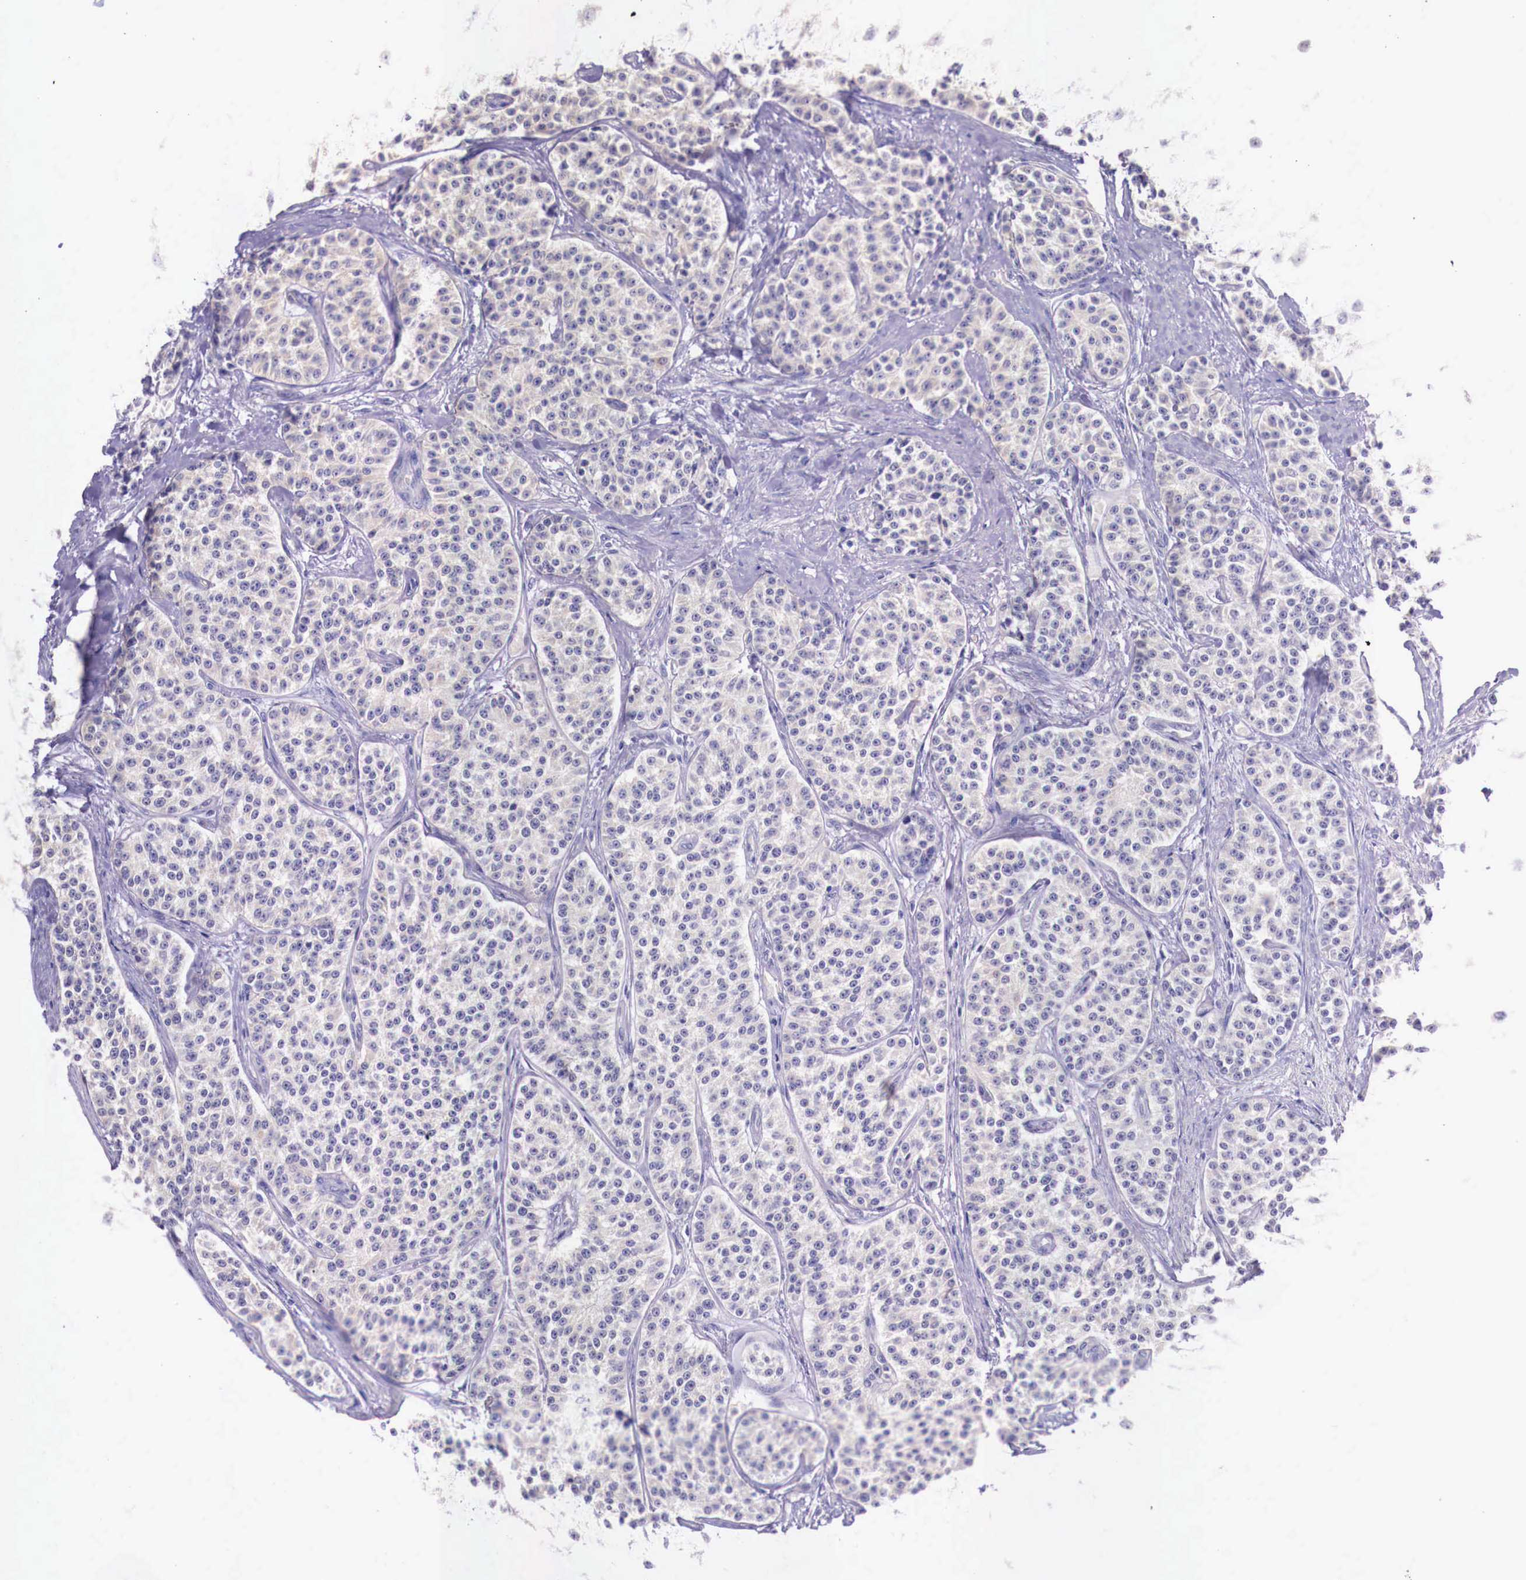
{"staining": {"intensity": "negative", "quantity": "none", "location": "none"}, "tissue": "carcinoid", "cell_type": "Tumor cells", "image_type": "cancer", "snomed": [{"axis": "morphology", "description": "Carcinoid, malignant, NOS"}, {"axis": "topography", "description": "Stomach"}], "caption": "There is no significant positivity in tumor cells of malignant carcinoid.", "gene": "GRIPAP1", "patient": {"sex": "female", "age": 76}}